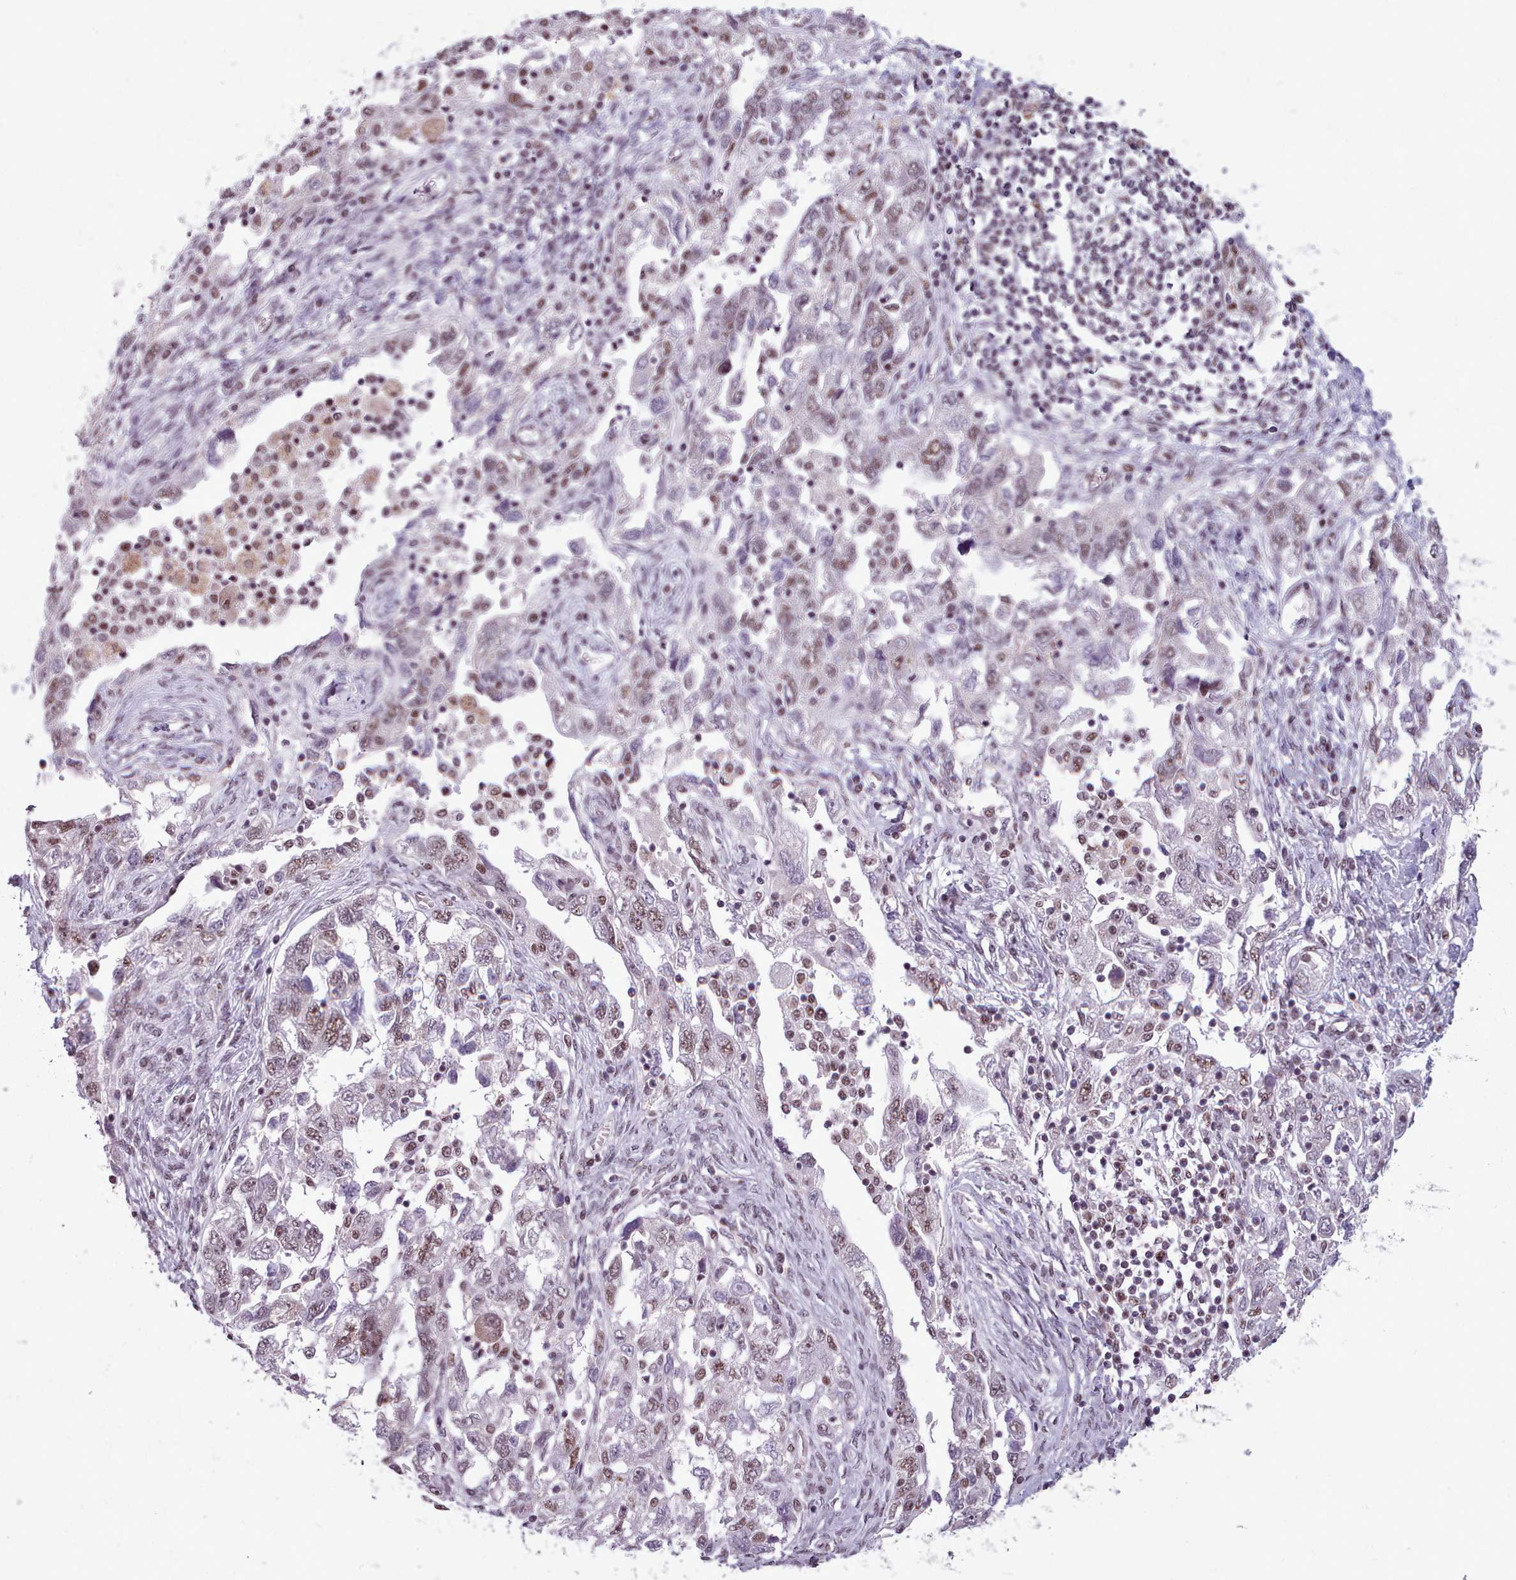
{"staining": {"intensity": "moderate", "quantity": "25%-75%", "location": "nuclear"}, "tissue": "ovarian cancer", "cell_type": "Tumor cells", "image_type": "cancer", "snomed": [{"axis": "morphology", "description": "Carcinoma, NOS"}, {"axis": "morphology", "description": "Cystadenocarcinoma, serous, NOS"}, {"axis": "topography", "description": "Ovary"}], "caption": "A high-resolution photomicrograph shows immunohistochemistry staining of serous cystadenocarcinoma (ovarian), which reveals moderate nuclear staining in approximately 25%-75% of tumor cells.", "gene": "SRRM1", "patient": {"sex": "female", "age": 69}}